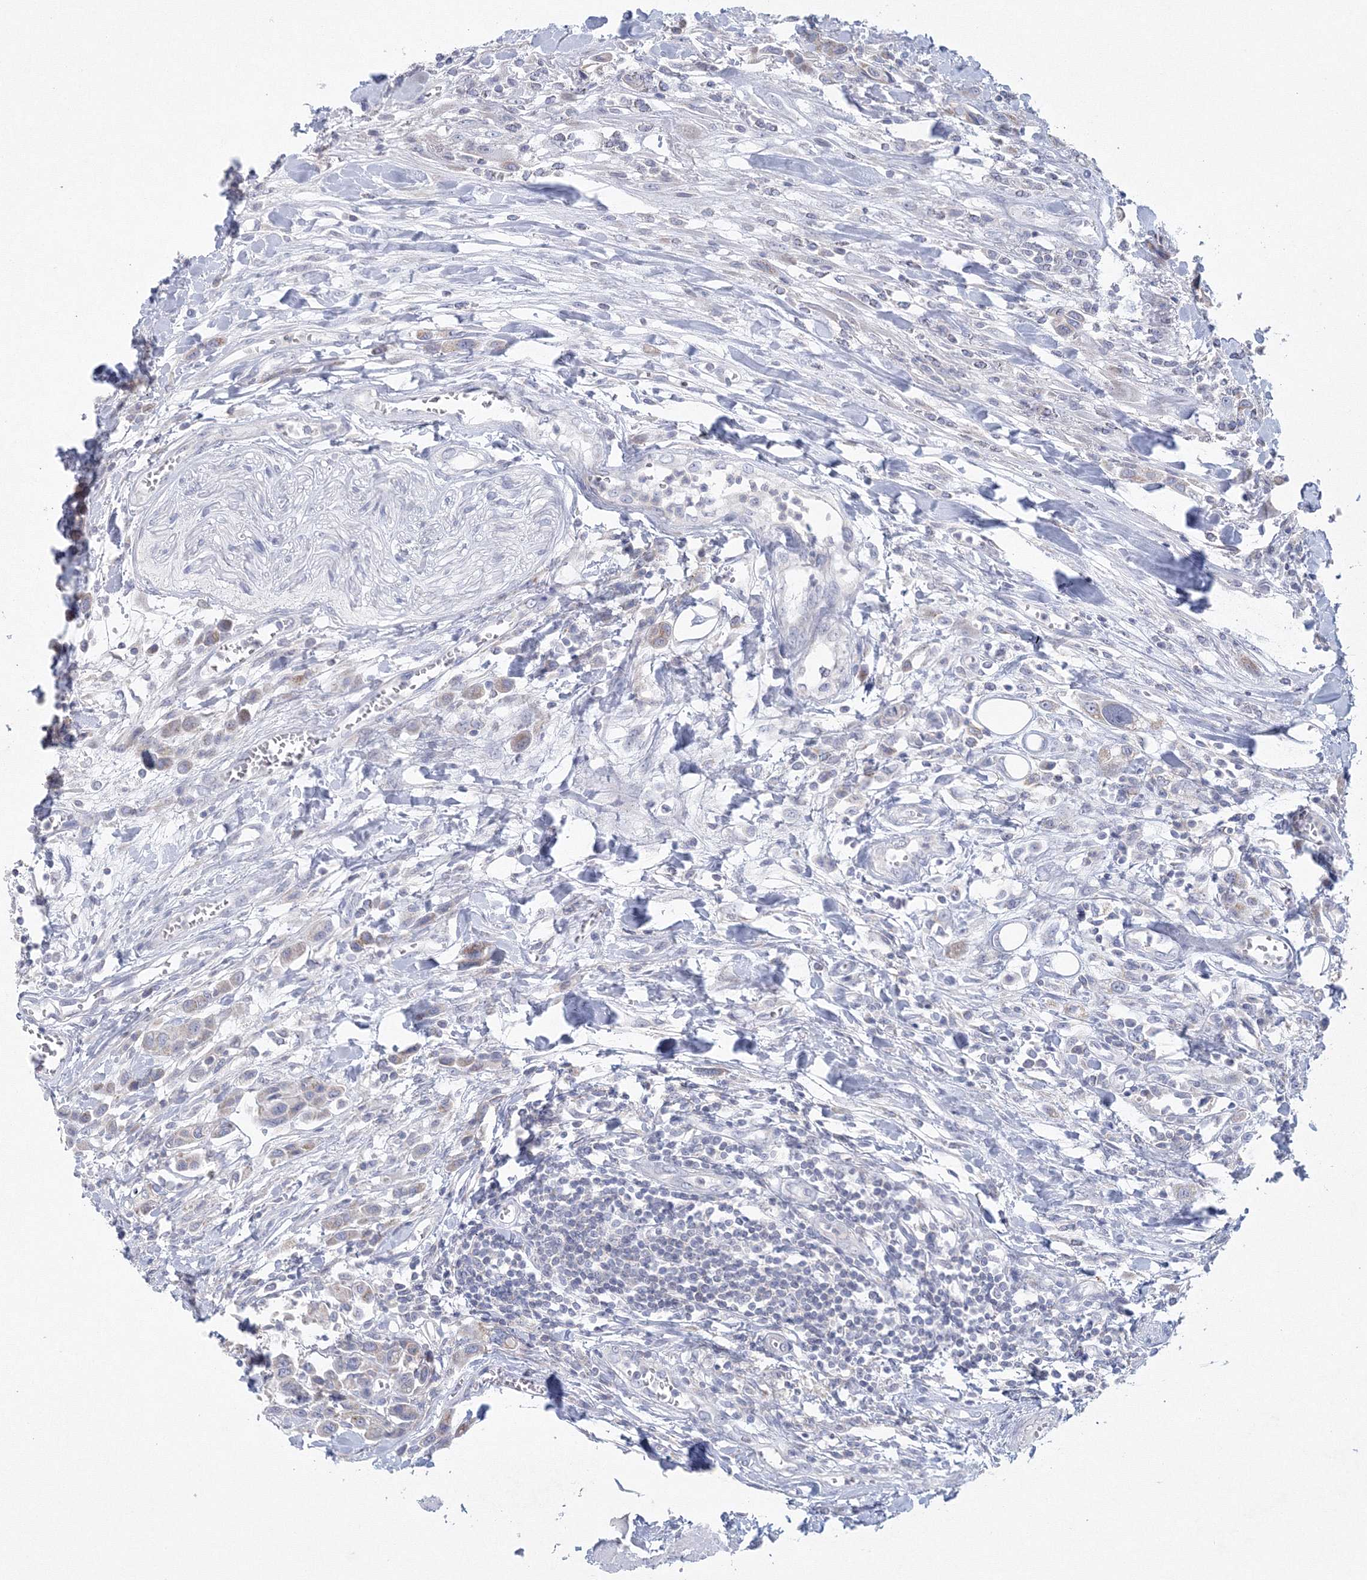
{"staining": {"intensity": "negative", "quantity": "none", "location": "none"}, "tissue": "urothelial cancer", "cell_type": "Tumor cells", "image_type": "cancer", "snomed": [{"axis": "morphology", "description": "Urothelial carcinoma, High grade"}, {"axis": "topography", "description": "Urinary bladder"}], "caption": "The photomicrograph displays no significant staining in tumor cells of urothelial cancer.", "gene": "NIPAL1", "patient": {"sex": "male", "age": 50}}